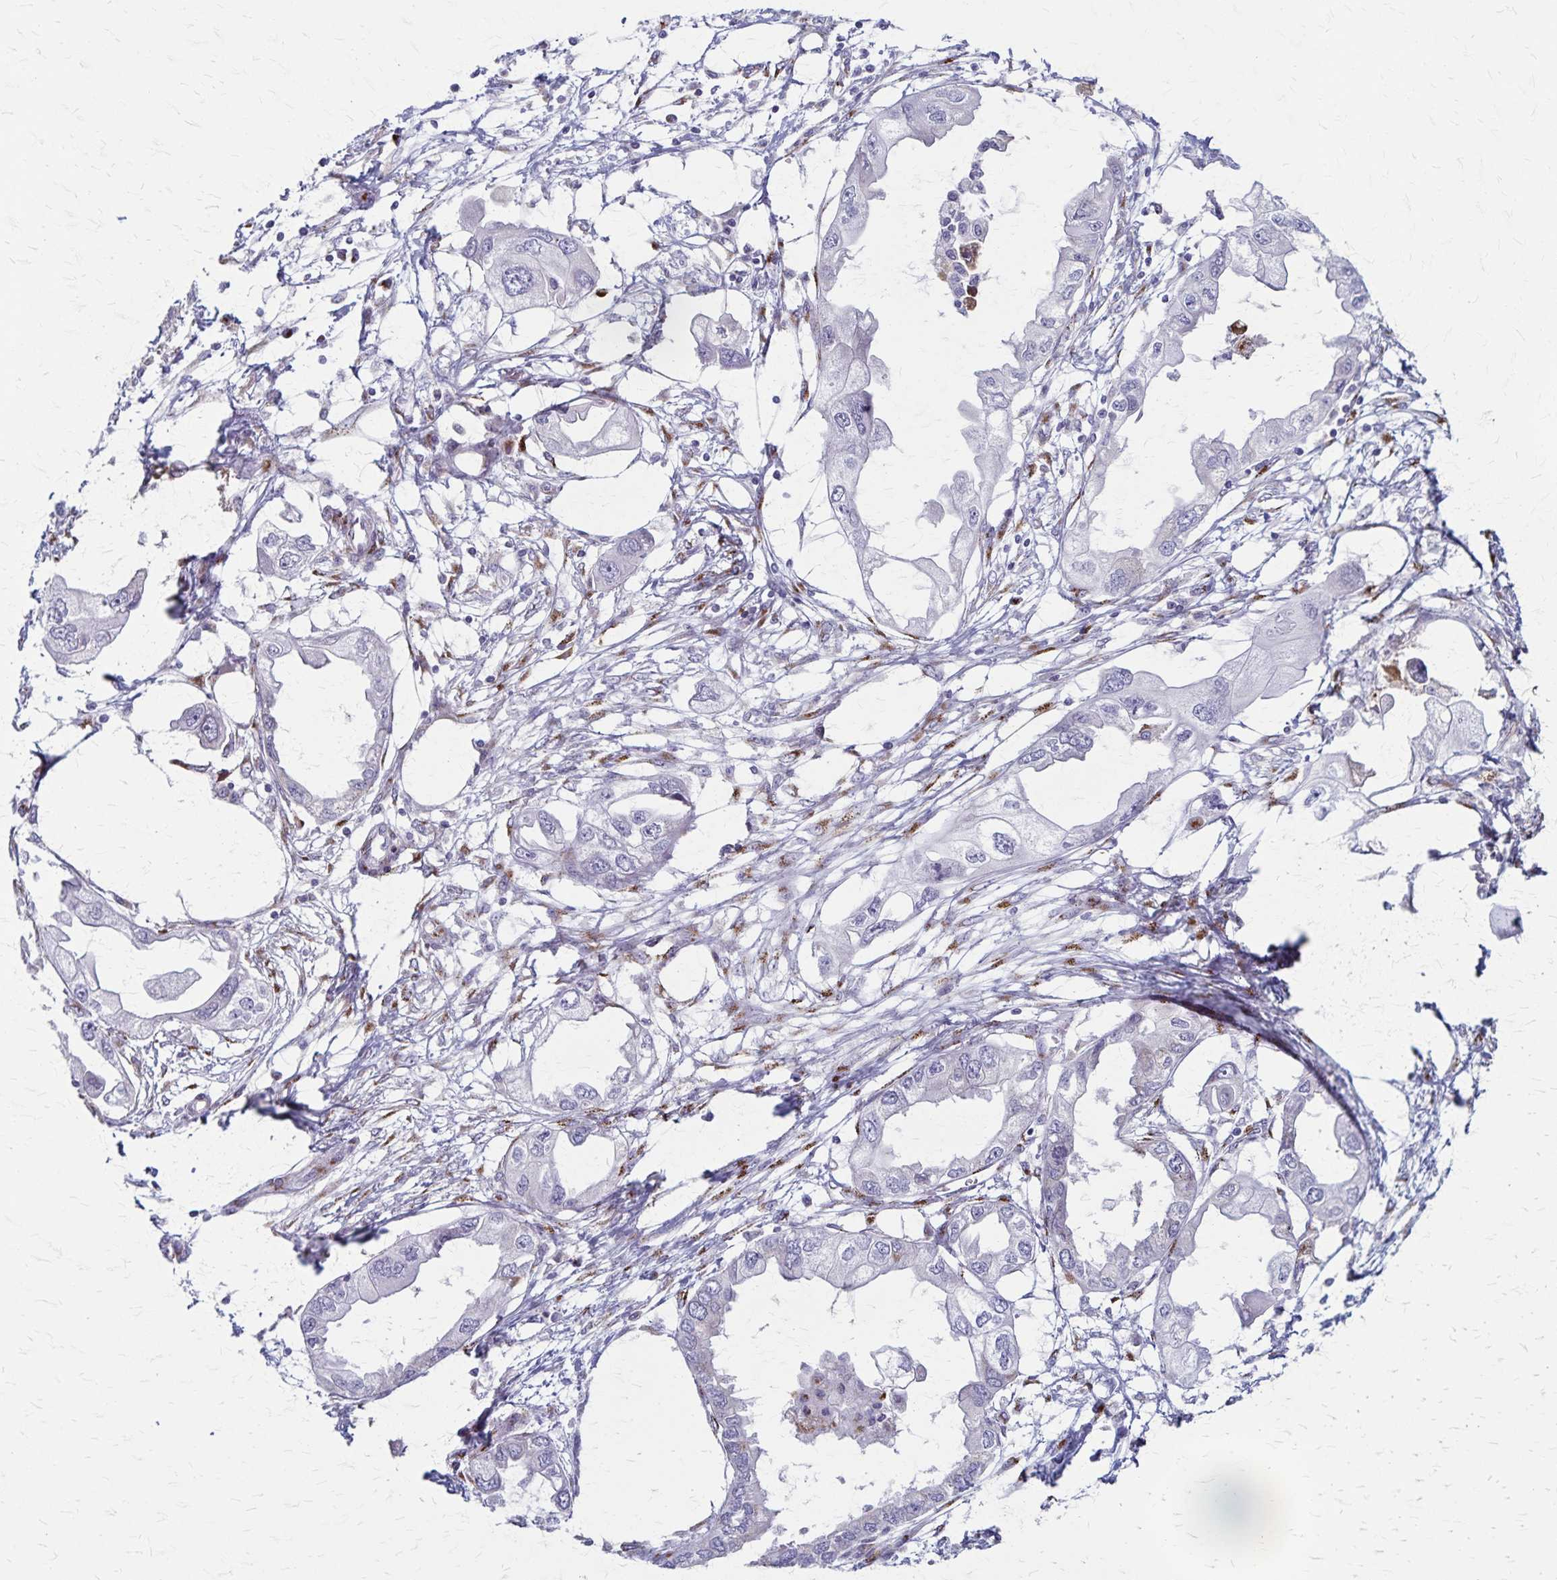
{"staining": {"intensity": "weak", "quantity": "<25%", "location": "cytoplasmic/membranous"}, "tissue": "endometrial cancer", "cell_type": "Tumor cells", "image_type": "cancer", "snomed": [{"axis": "morphology", "description": "Adenocarcinoma, NOS"}, {"axis": "morphology", "description": "Adenocarcinoma, metastatic, NOS"}, {"axis": "topography", "description": "Adipose tissue"}, {"axis": "topography", "description": "Endometrium"}], "caption": "High magnification brightfield microscopy of endometrial cancer stained with DAB (brown) and counterstained with hematoxylin (blue): tumor cells show no significant positivity.", "gene": "MCFD2", "patient": {"sex": "female", "age": 67}}